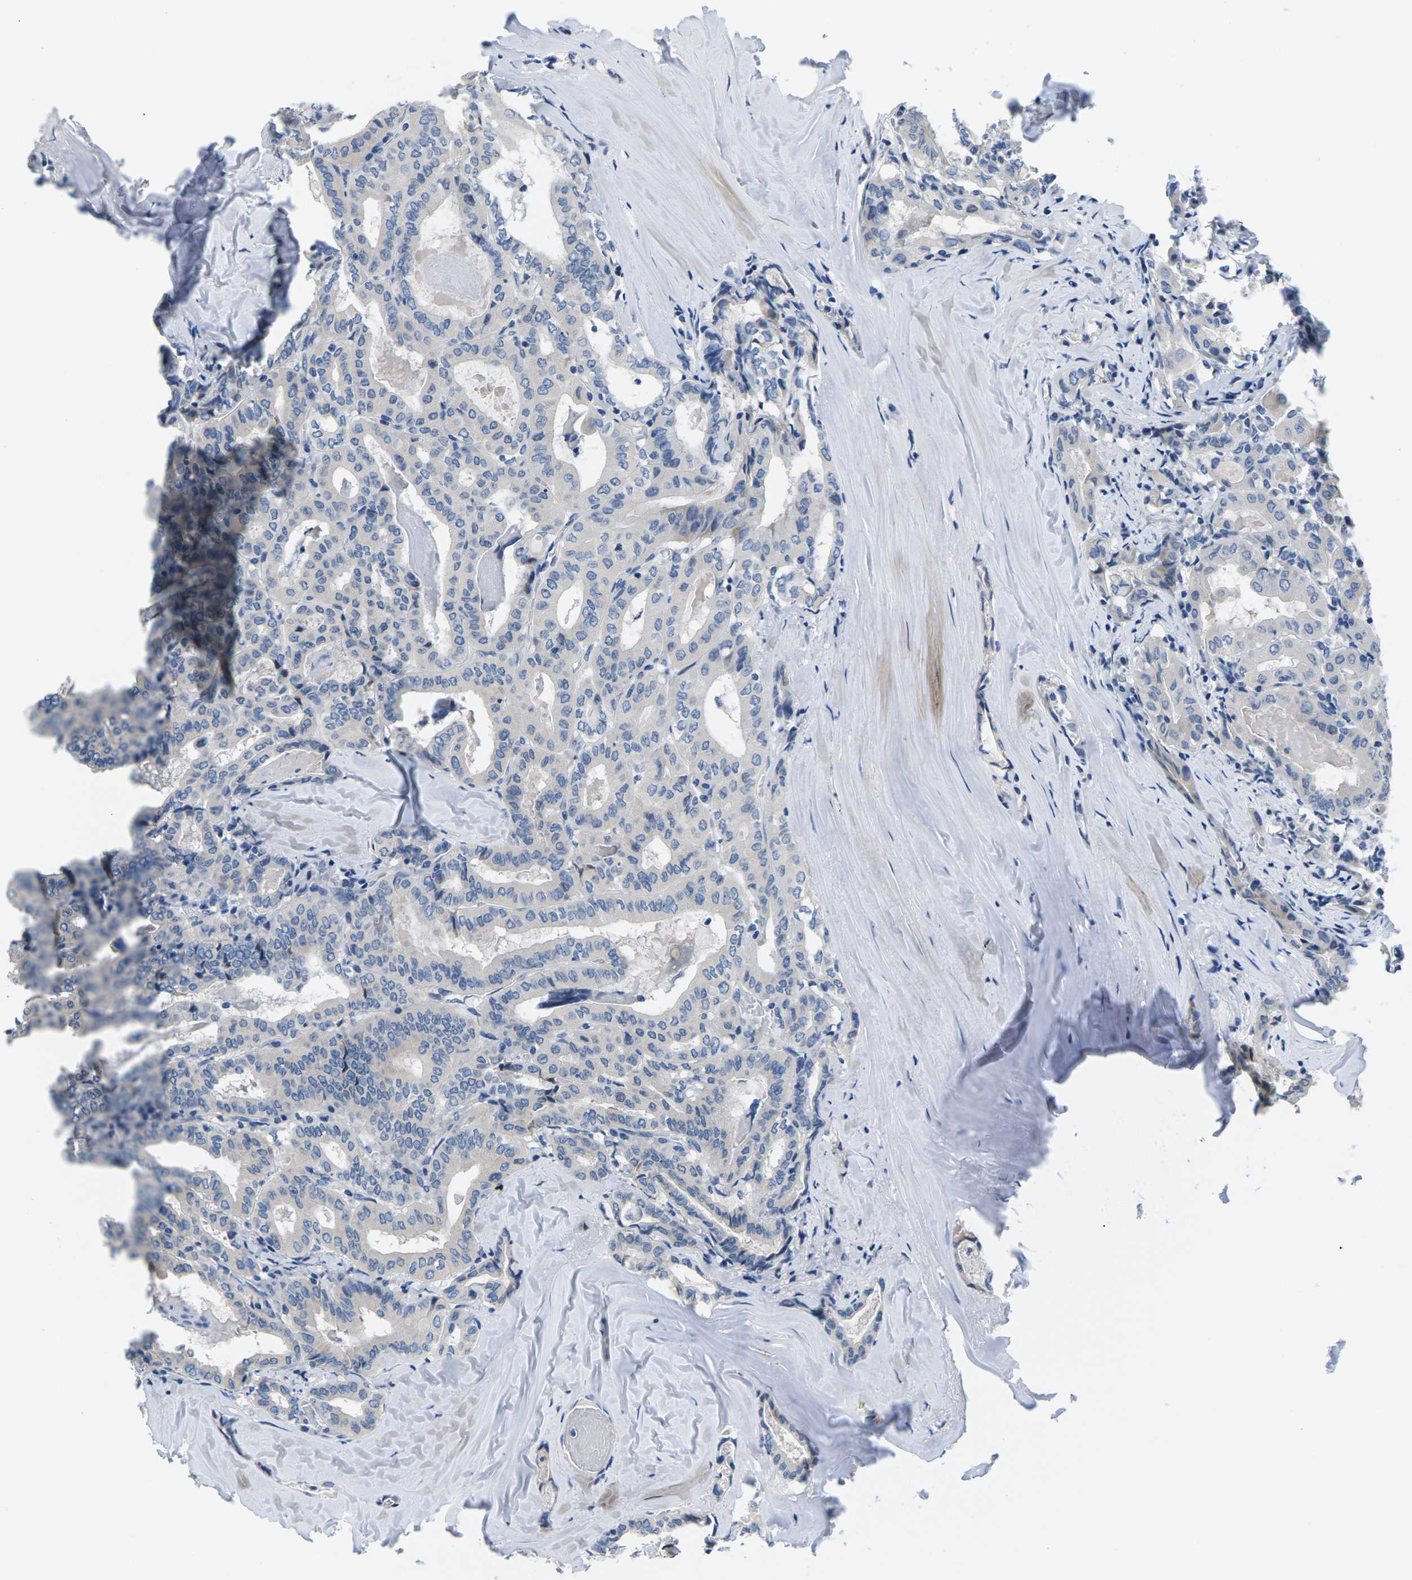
{"staining": {"intensity": "negative", "quantity": "none", "location": "none"}, "tissue": "thyroid cancer", "cell_type": "Tumor cells", "image_type": "cancer", "snomed": [{"axis": "morphology", "description": "Papillary adenocarcinoma, NOS"}, {"axis": "topography", "description": "Thyroid gland"}], "caption": "The image reveals no staining of tumor cells in thyroid cancer (papillary adenocarcinoma). The staining was performed using DAB to visualize the protein expression in brown, while the nuclei were stained in blue with hematoxylin (Magnification: 20x).", "gene": "TSPAN2", "patient": {"sex": "female", "age": 42}}